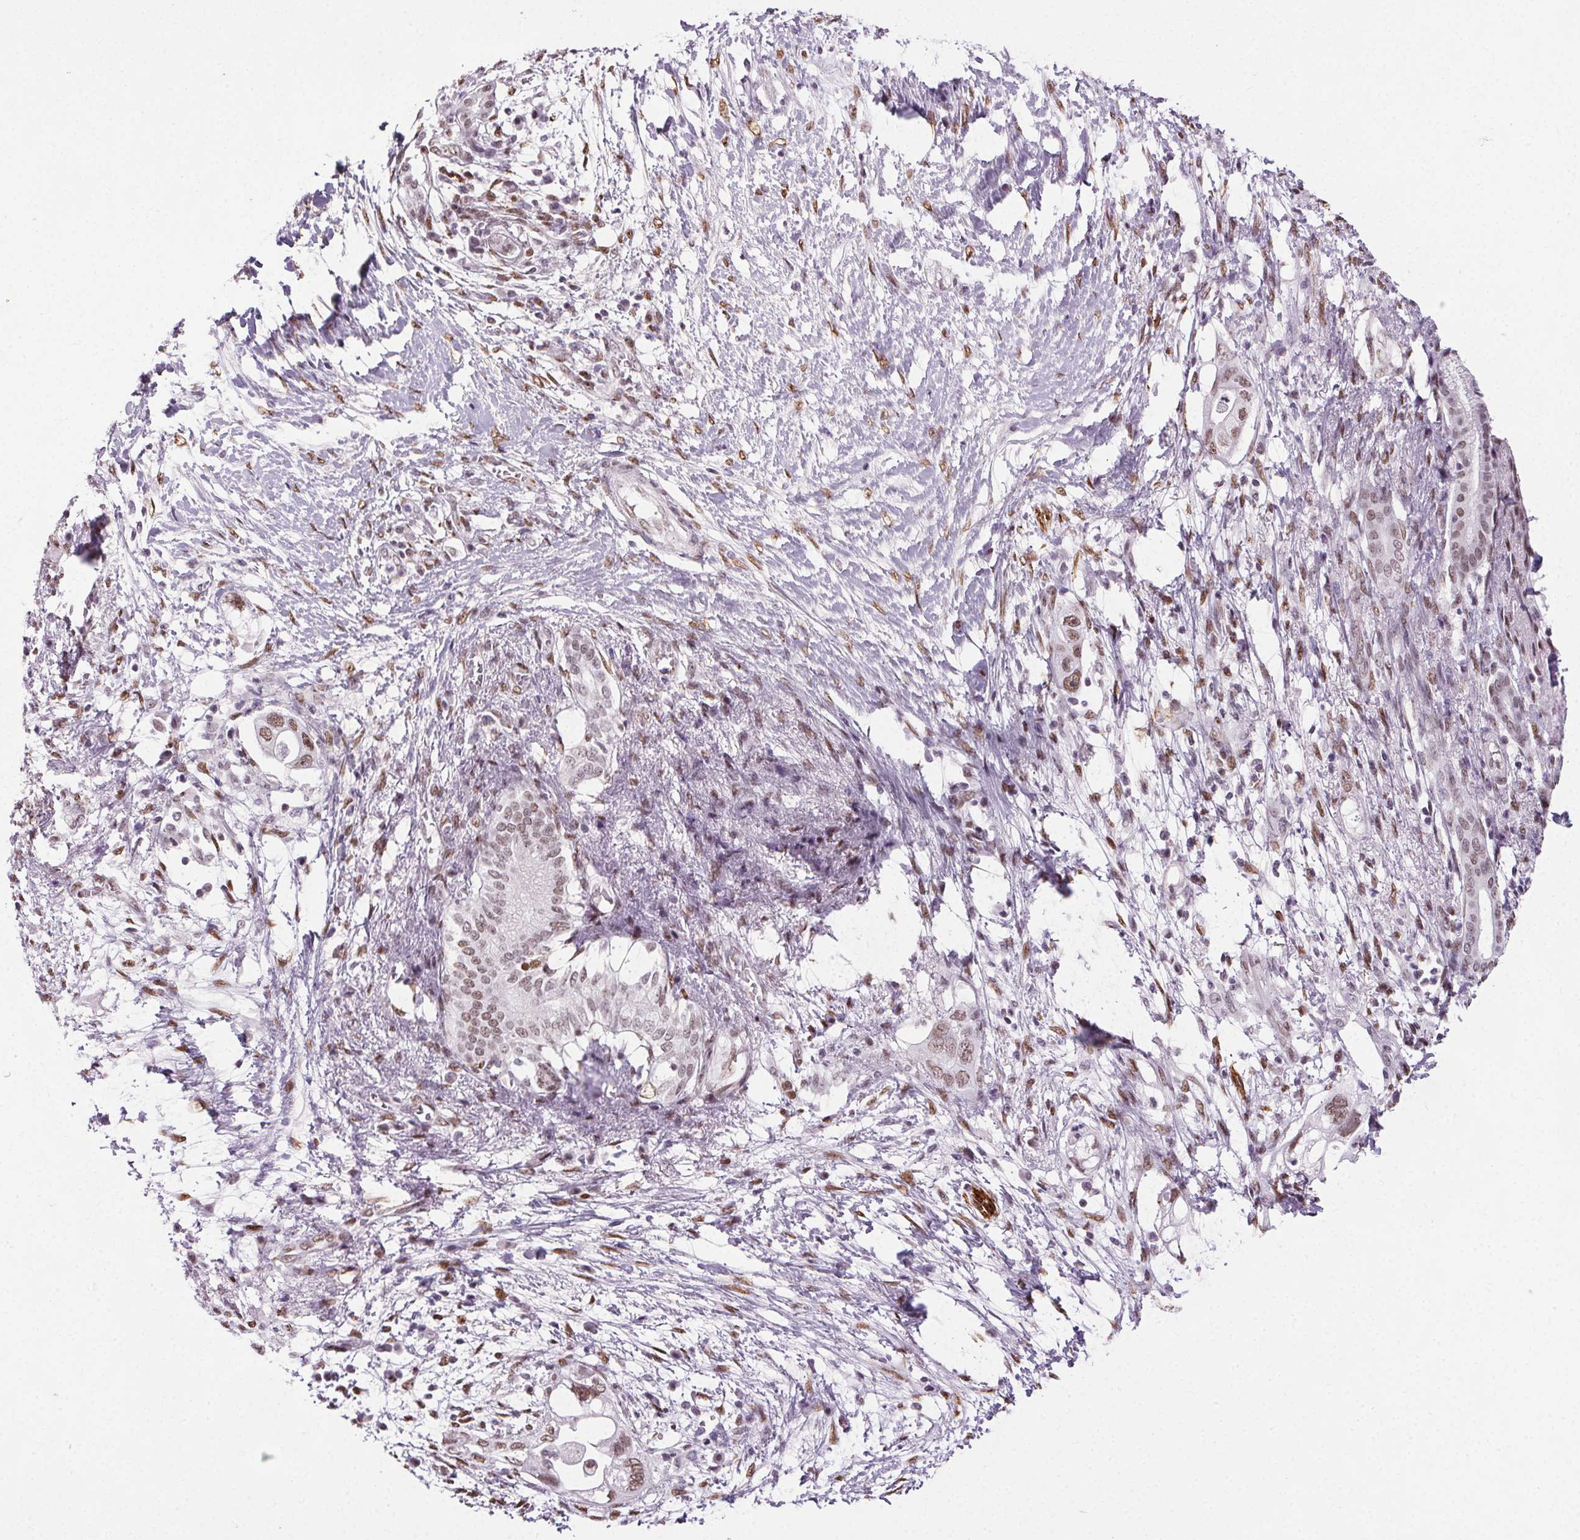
{"staining": {"intensity": "weak", "quantity": ">75%", "location": "nuclear"}, "tissue": "pancreatic cancer", "cell_type": "Tumor cells", "image_type": "cancer", "snomed": [{"axis": "morphology", "description": "Adenocarcinoma, NOS"}, {"axis": "topography", "description": "Pancreas"}], "caption": "IHC (DAB) staining of human pancreatic adenocarcinoma reveals weak nuclear protein positivity in approximately >75% of tumor cells.", "gene": "GP6", "patient": {"sex": "female", "age": 72}}